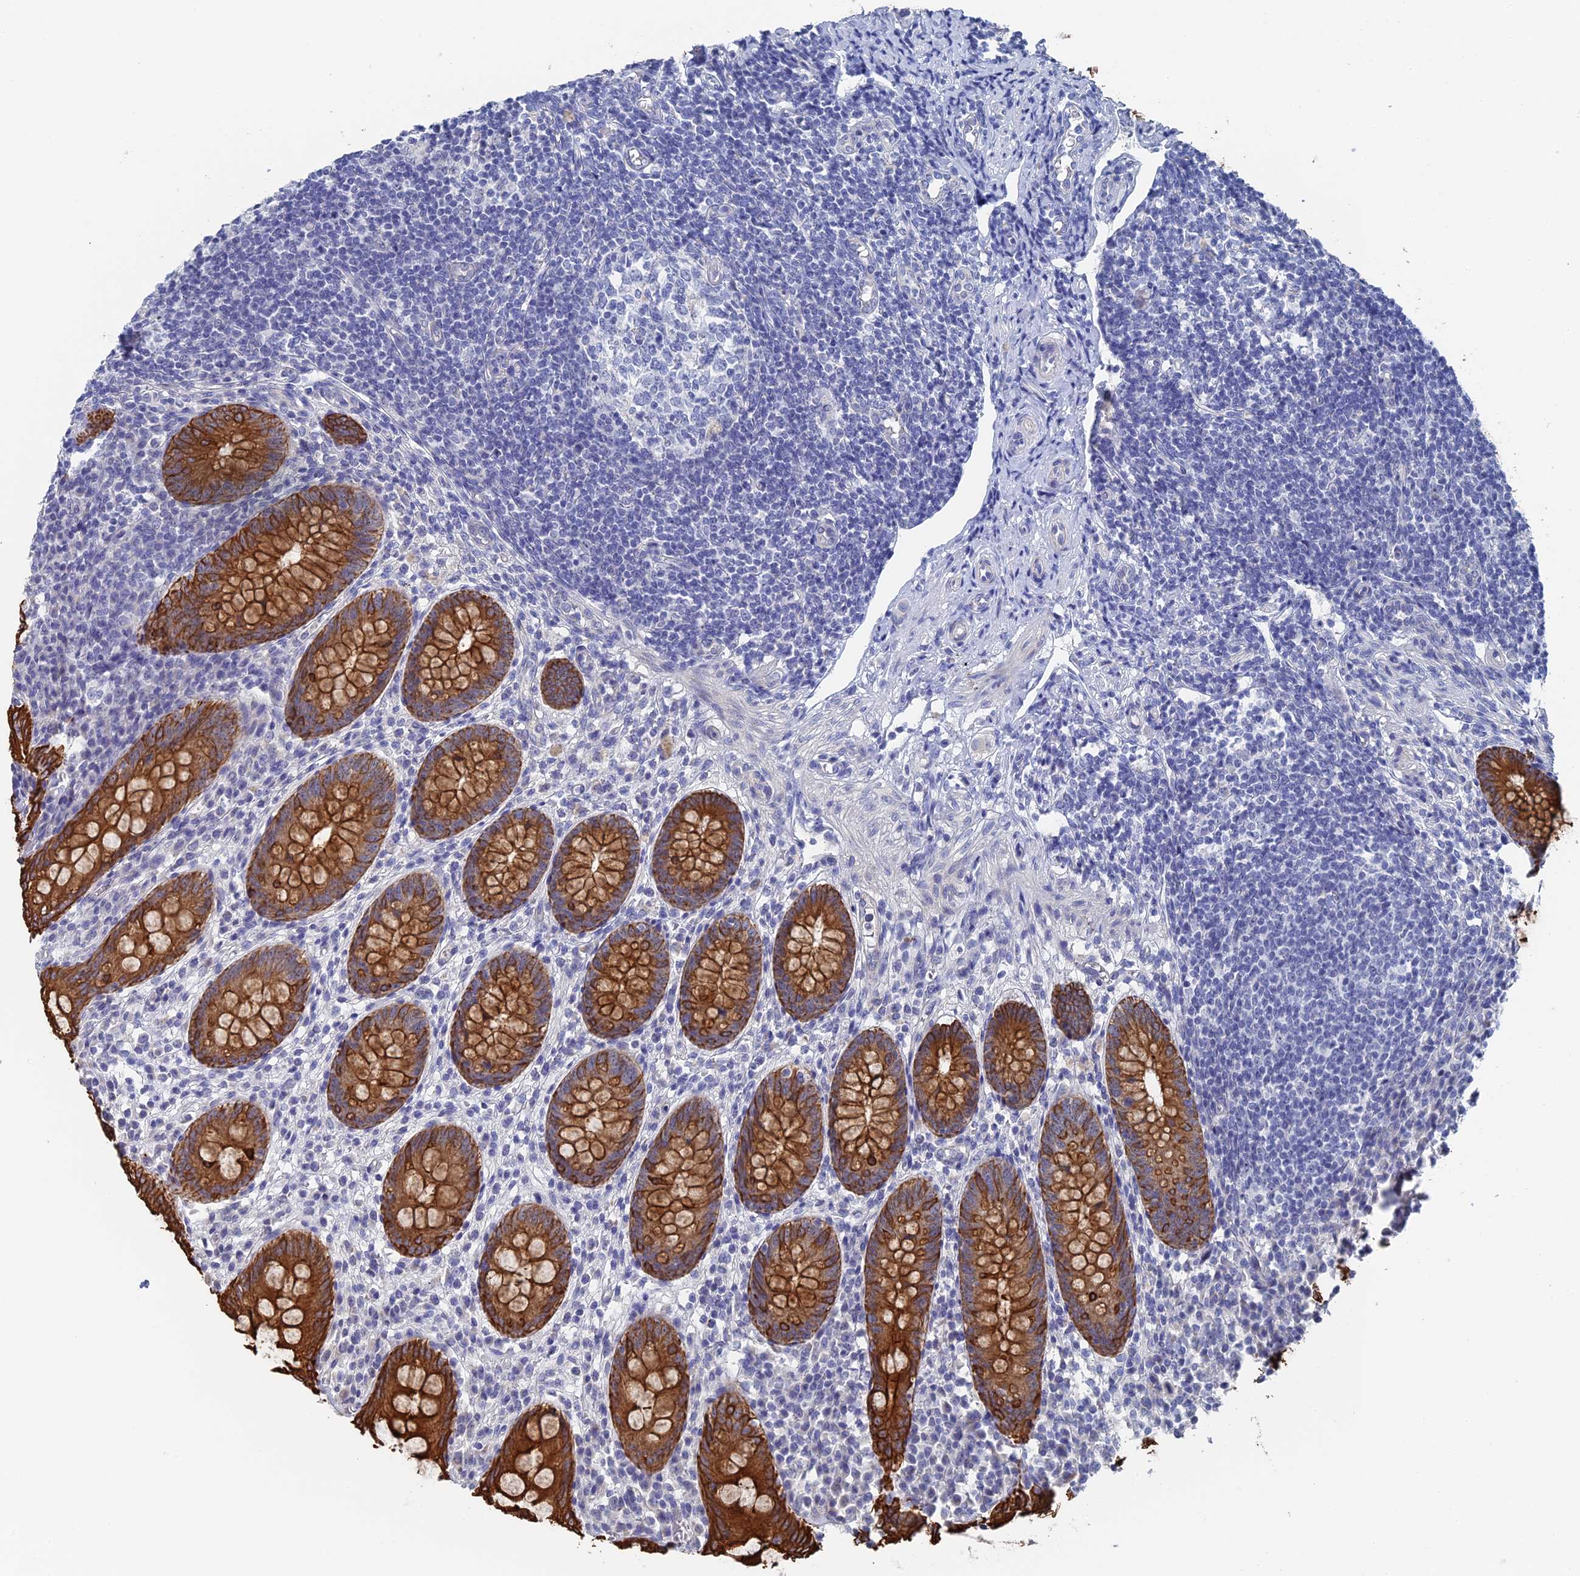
{"staining": {"intensity": "strong", "quantity": ">75%", "location": "cytoplasmic/membranous"}, "tissue": "appendix", "cell_type": "Glandular cells", "image_type": "normal", "snomed": [{"axis": "morphology", "description": "Normal tissue, NOS"}, {"axis": "topography", "description": "Appendix"}], "caption": "The immunohistochemical stain highlights strong cytoplasmic/membranous expression in glandular cells of normal appendix. Using DAB (3,3'-diaminobenzidine) (brown) and hematoxylin (blue) stains, captured at high magnification using brightfield microscopy.", "gene": "SRFBP1", "patient": {"sex": "female", "age": 33}}